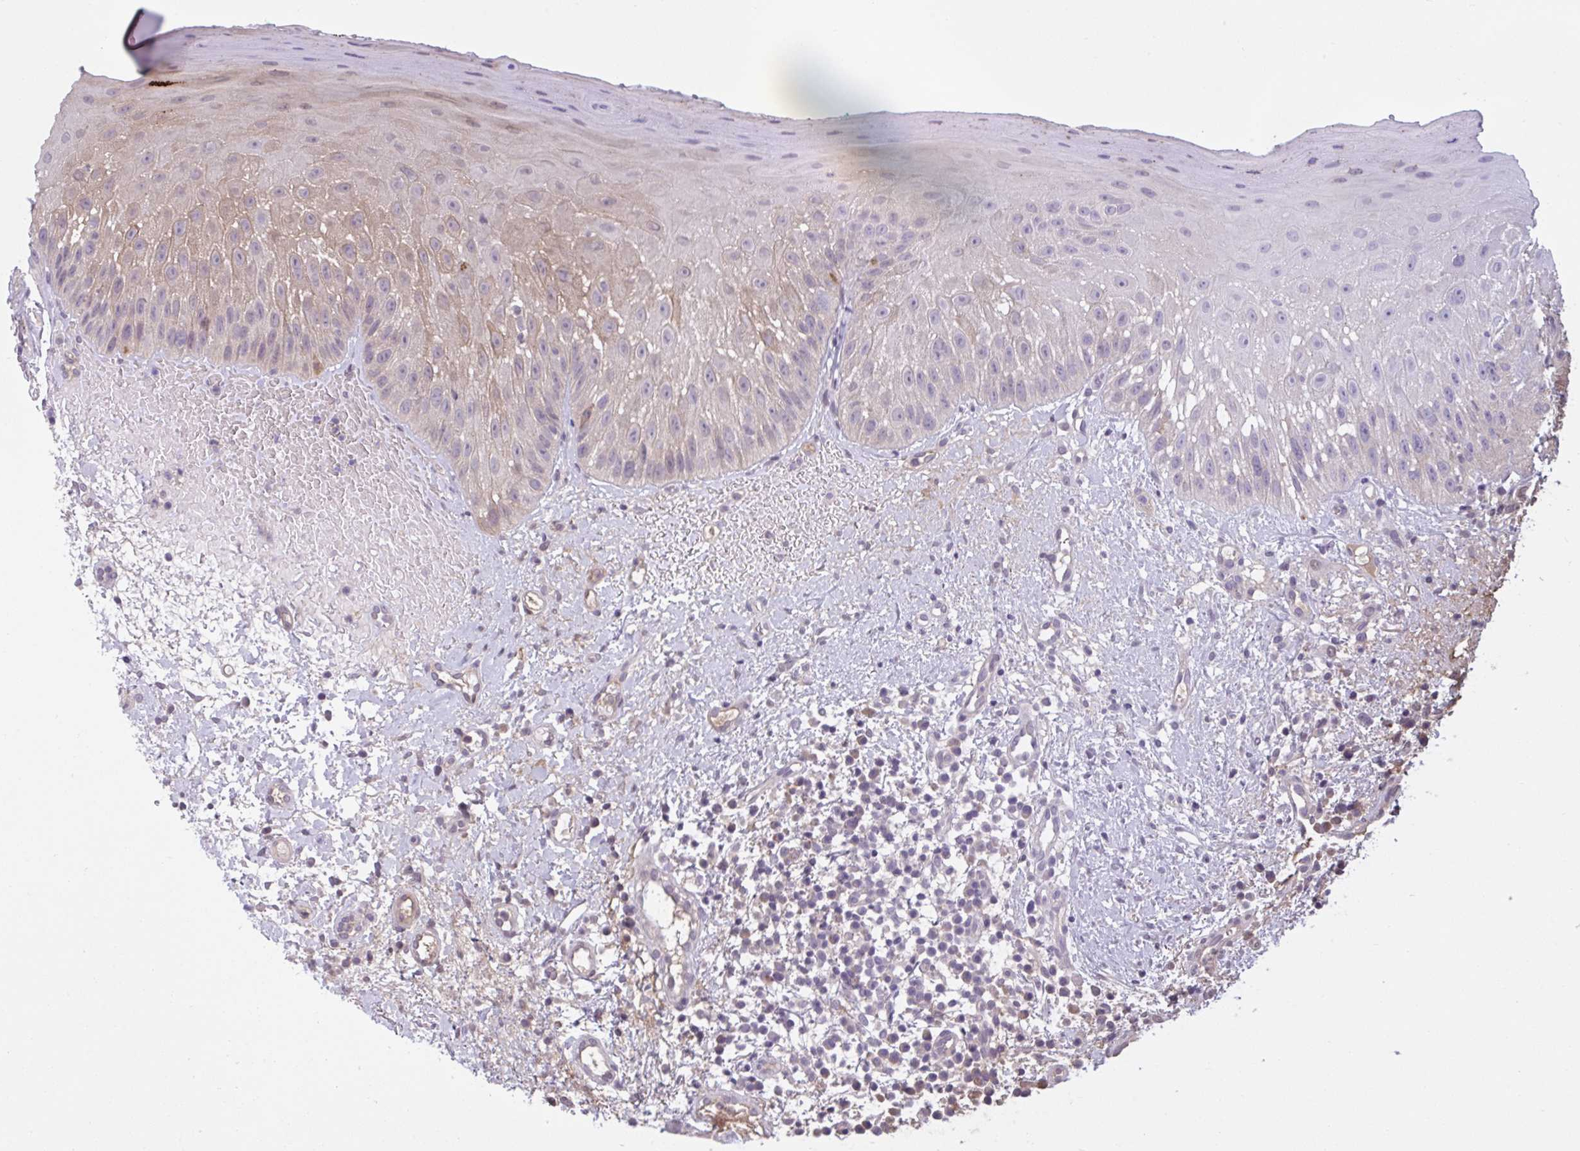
{"staining": {"intensity": "weak", "quantity": "25%-75%", "location": "cytoplasmic/membranous"}, "tissue": "oral mucosa", "cell_type": "Squamous epithelial cells", "image_type": "normal", "snomed": [{"axis": "morphology", "description": "Normal tissue, NOS"}, {"axis": "topography", "description": "Oral tissue"}, {"axis": "topography", "description": "Tounge, NOS"}], "caption": "Immunohistochemistry of benign human oral mucosa displays low levels of weak cytoplasmic/membranous expression in about 25%-75% of squamous epithelial cells. (DAB (3,3'-diaminobenzidine) IHC, brown staining for protein, blue staining for nuclei).", "gene": "TTC7B", "patient": {"sex": "male", "age": 83}}